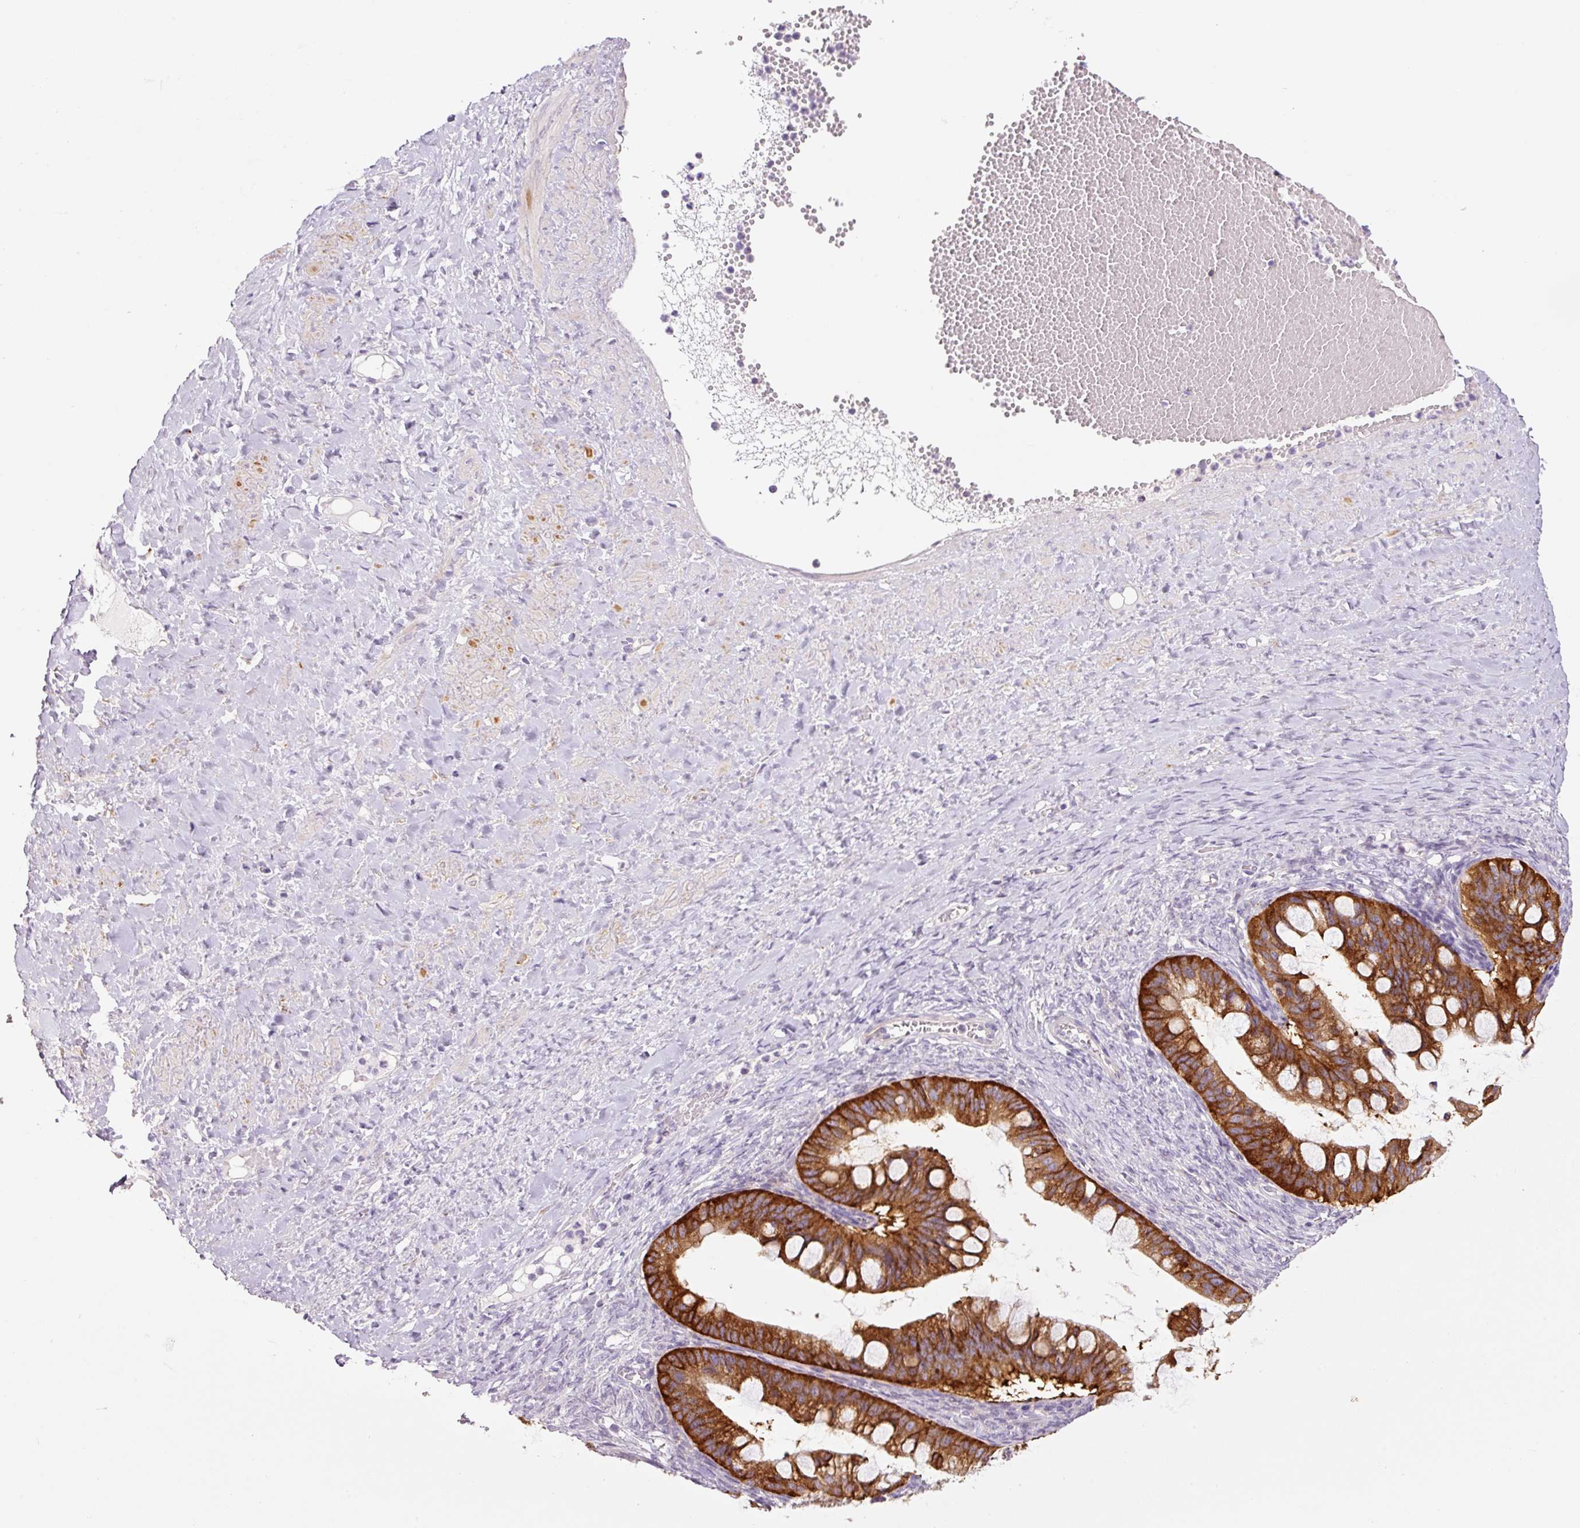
{"staining": {"intensity": "strong", "quantity": ">75%", "location": "cytoplasmic/membranous"}, "tissue": "ovarian cancer", "cell_type": "Tumor cells", "image_type": "cancer", "snomed": [{"axis": "morphology", "description": "Cystadenocarcinoma, mucinous, NOS"}, {"axis": "topography", "description": "Ovary"}], "caption": "Tumor cells demonstrate strong cytoplasmic/membranous expression in about >75% of cells in ovarian cancer (mucinous cystadenocarcinoma).", "gene": "HAX1", "patient": {"sex": "female", "age": 73}}